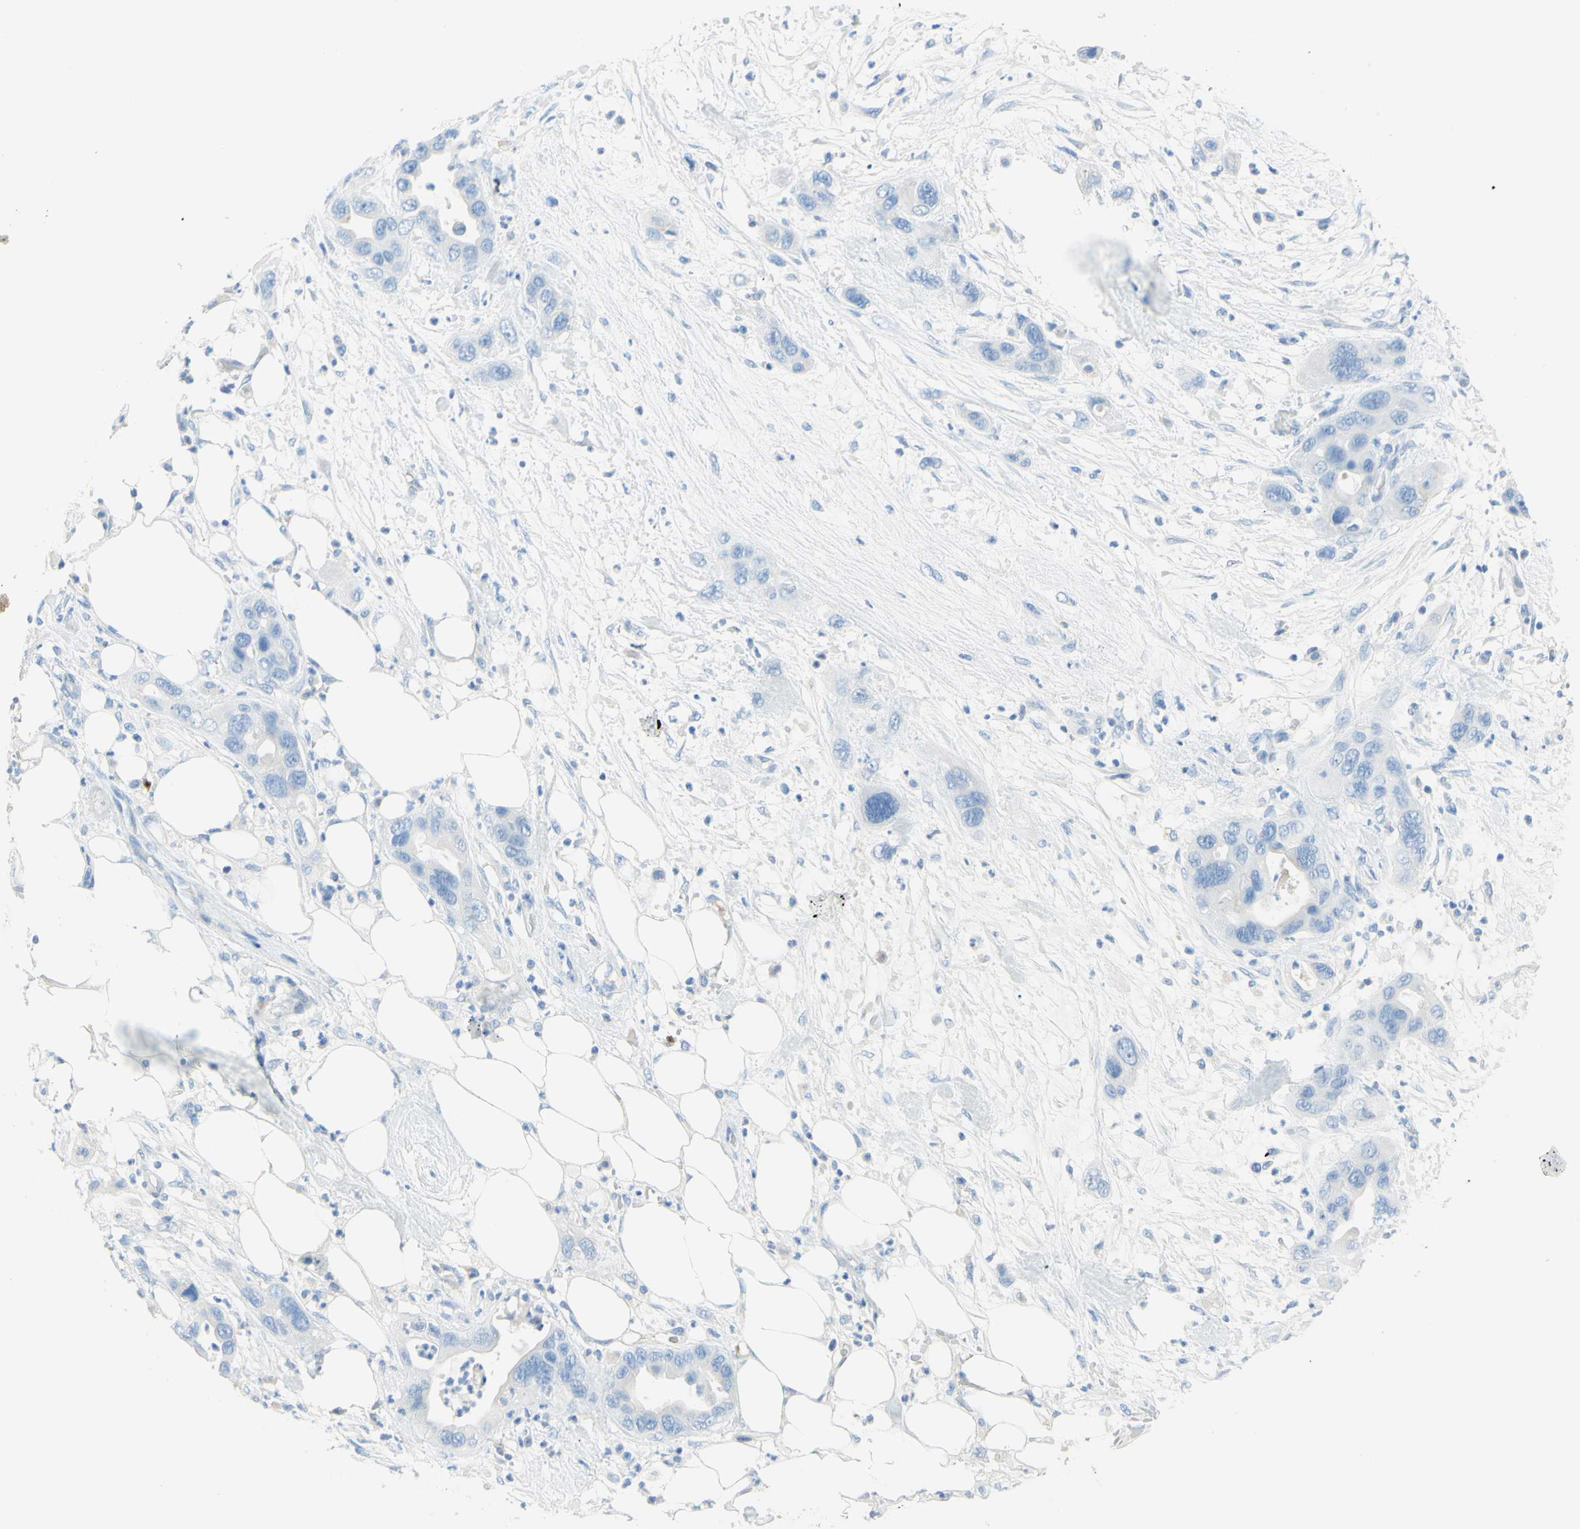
{"staining": {"intensity": "negative", "quantity": "none", "location": "none"}, "tissue": "pancreatic cancer", "cell_type": "Tumor cells", "image_type": "cancer", "snomed": [{"axis": "morphology", "description": "Adenocarcinoma, NOS"}, {"axis": "topography", "description": "Pancreas"}], "caption": "Photomicrograph shows no significant protein staining in tumor cells of adenocarcinoma (pancreatic).", "gene": "IL6ST", "patient": {"sex": "female", "age": 71}}